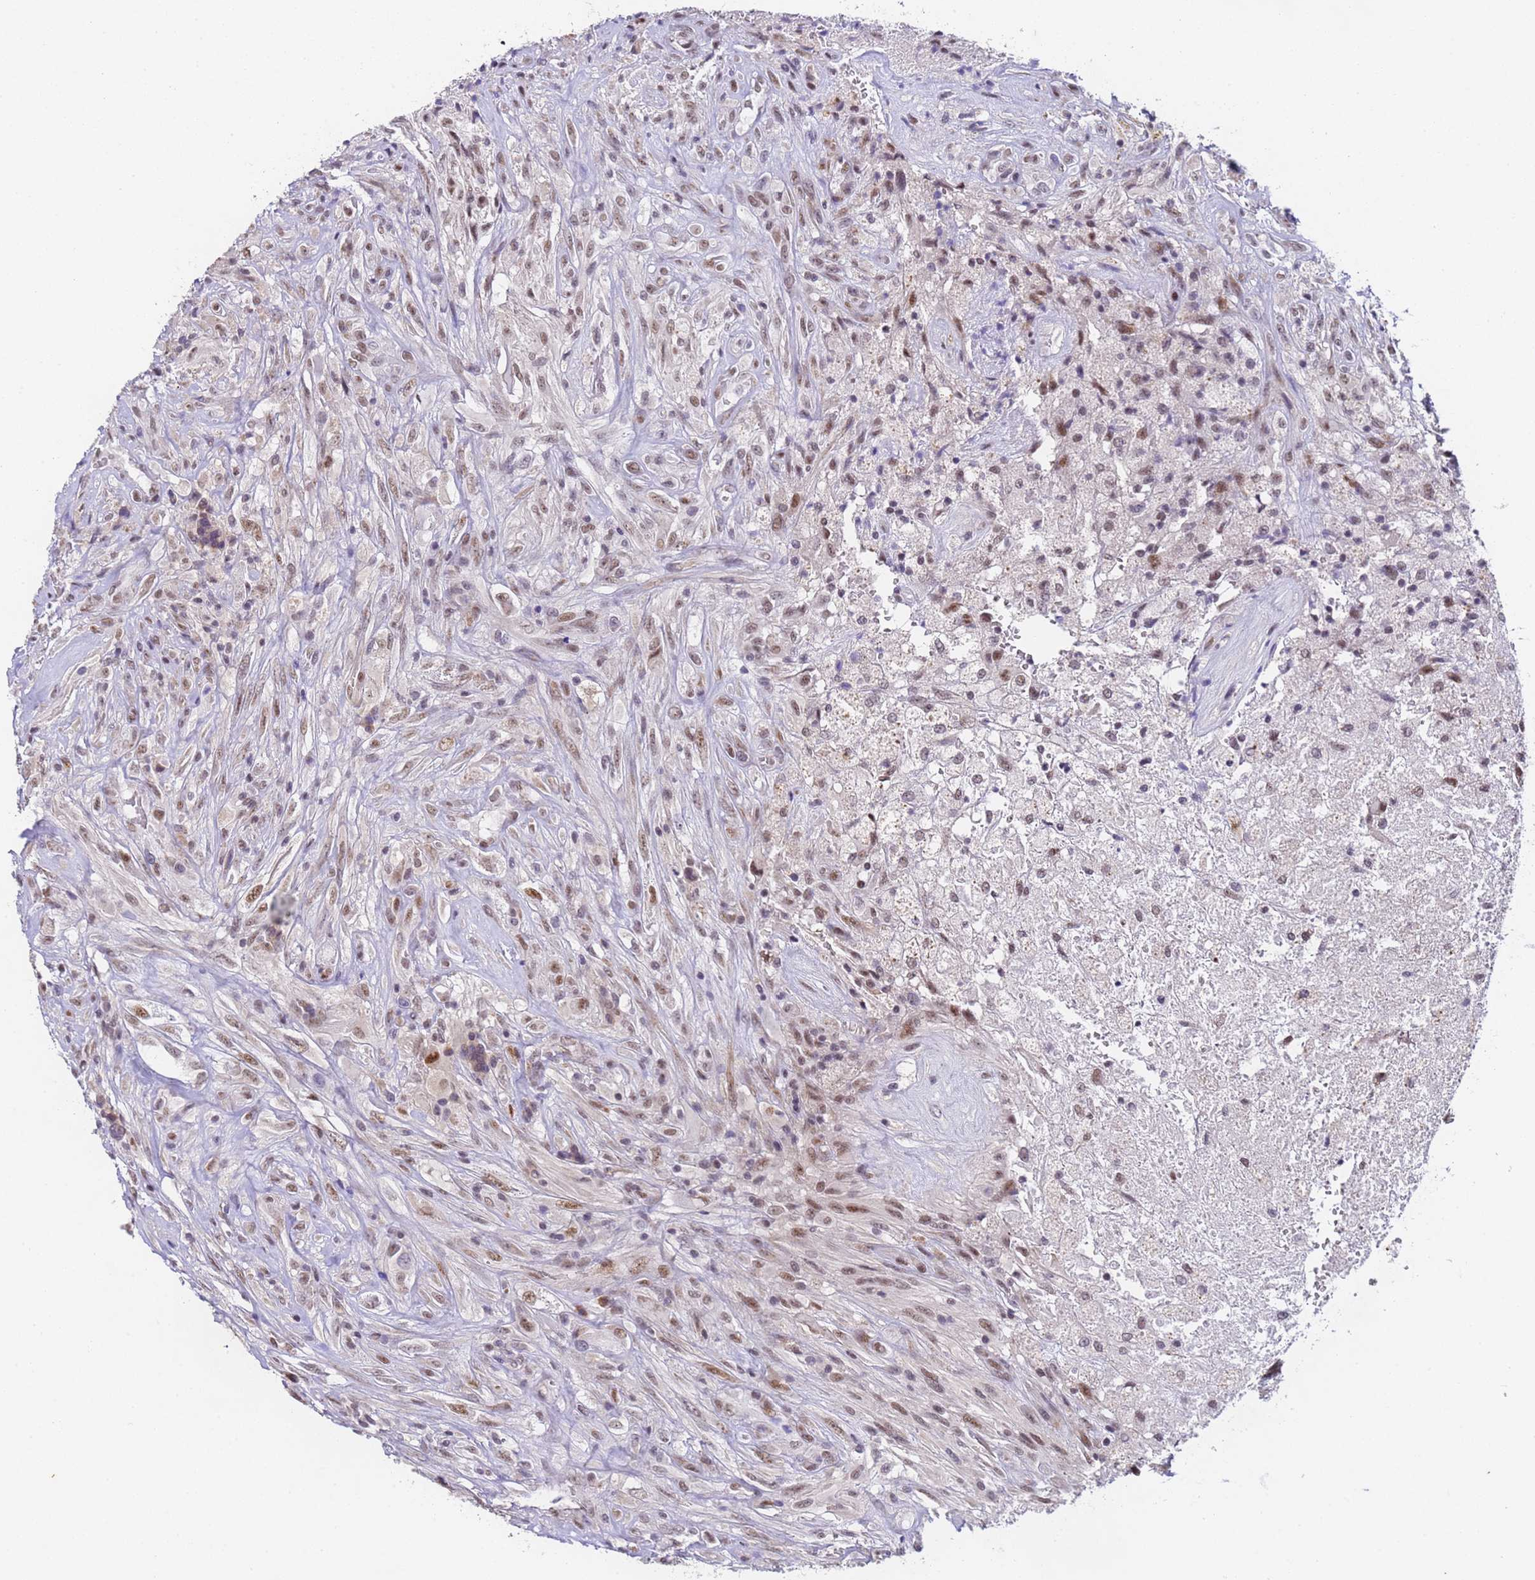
{"staining": {"intensity": "weak", "quantity": ">75%", "location": "nuclear"}, "tissue": "glioma", "cell_type": "Tumor cells", "image_type": "cancer", "snomed": [{"axis": "morphology", "description": "Glioma, malignant, High grade"}, {"axis": "topography", "description": "Brain"}], "caption": "Glioma stained with a brown dye exhibits weak nuclear positive expression in about >75% of tumor cells.", "gene": "FNBP4", "patient": {"sex": "male", "age": 56}}